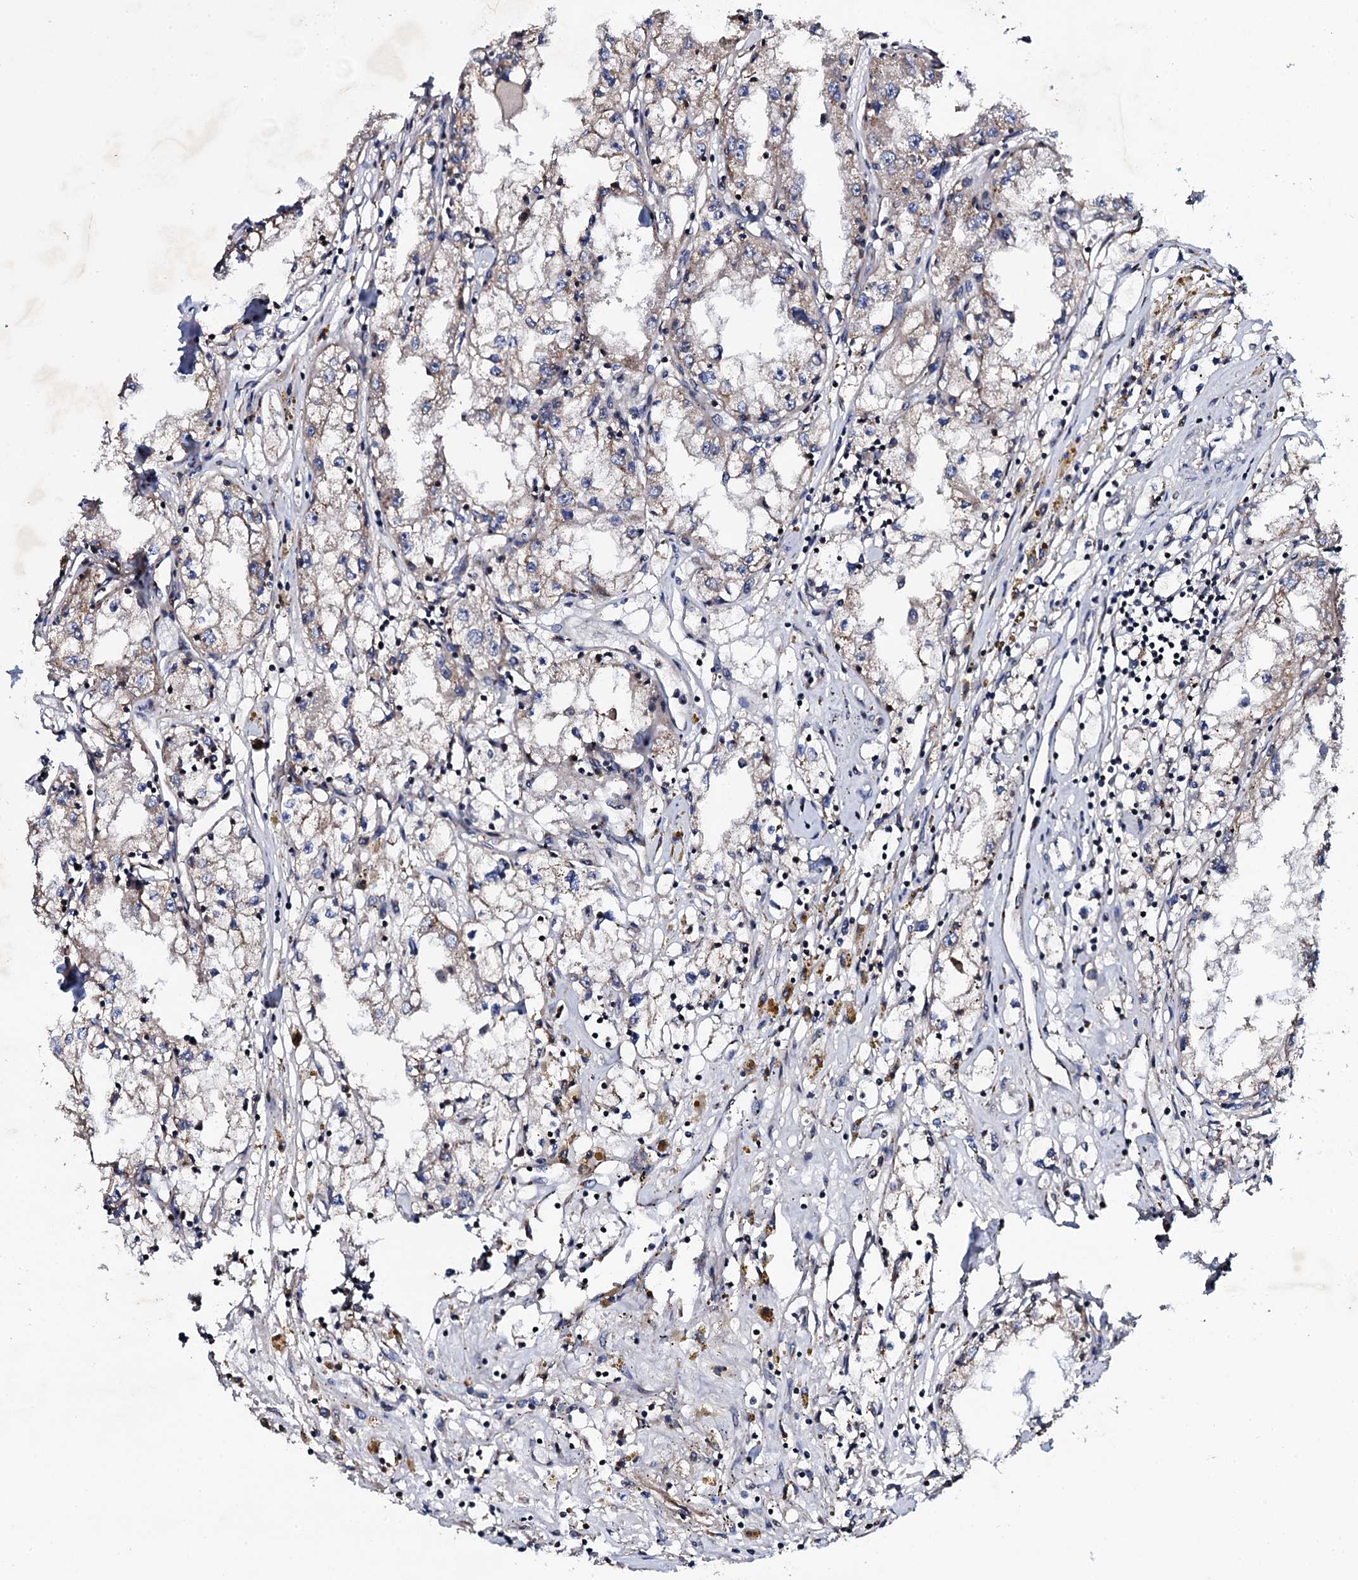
{"staining": {"intensity": "weak", "quantity": "<25%", "location": "cytoplasmic/membranous"}, "tissue": "renal cancer", "cell_type": "Tumor cells", "image_type": "cancer", "snomed": [{"axis": "morphology", "description": "Adenocarcinoma, NOS"}, {"axis": "topography", "description": "Kidney"}], "caption": "Photomicrograph shows no significant protein positivity in tumor cells of renal adenocarcinoma.", "gene": "PLET1", "patient": {"sex": "male", "age": 56}}